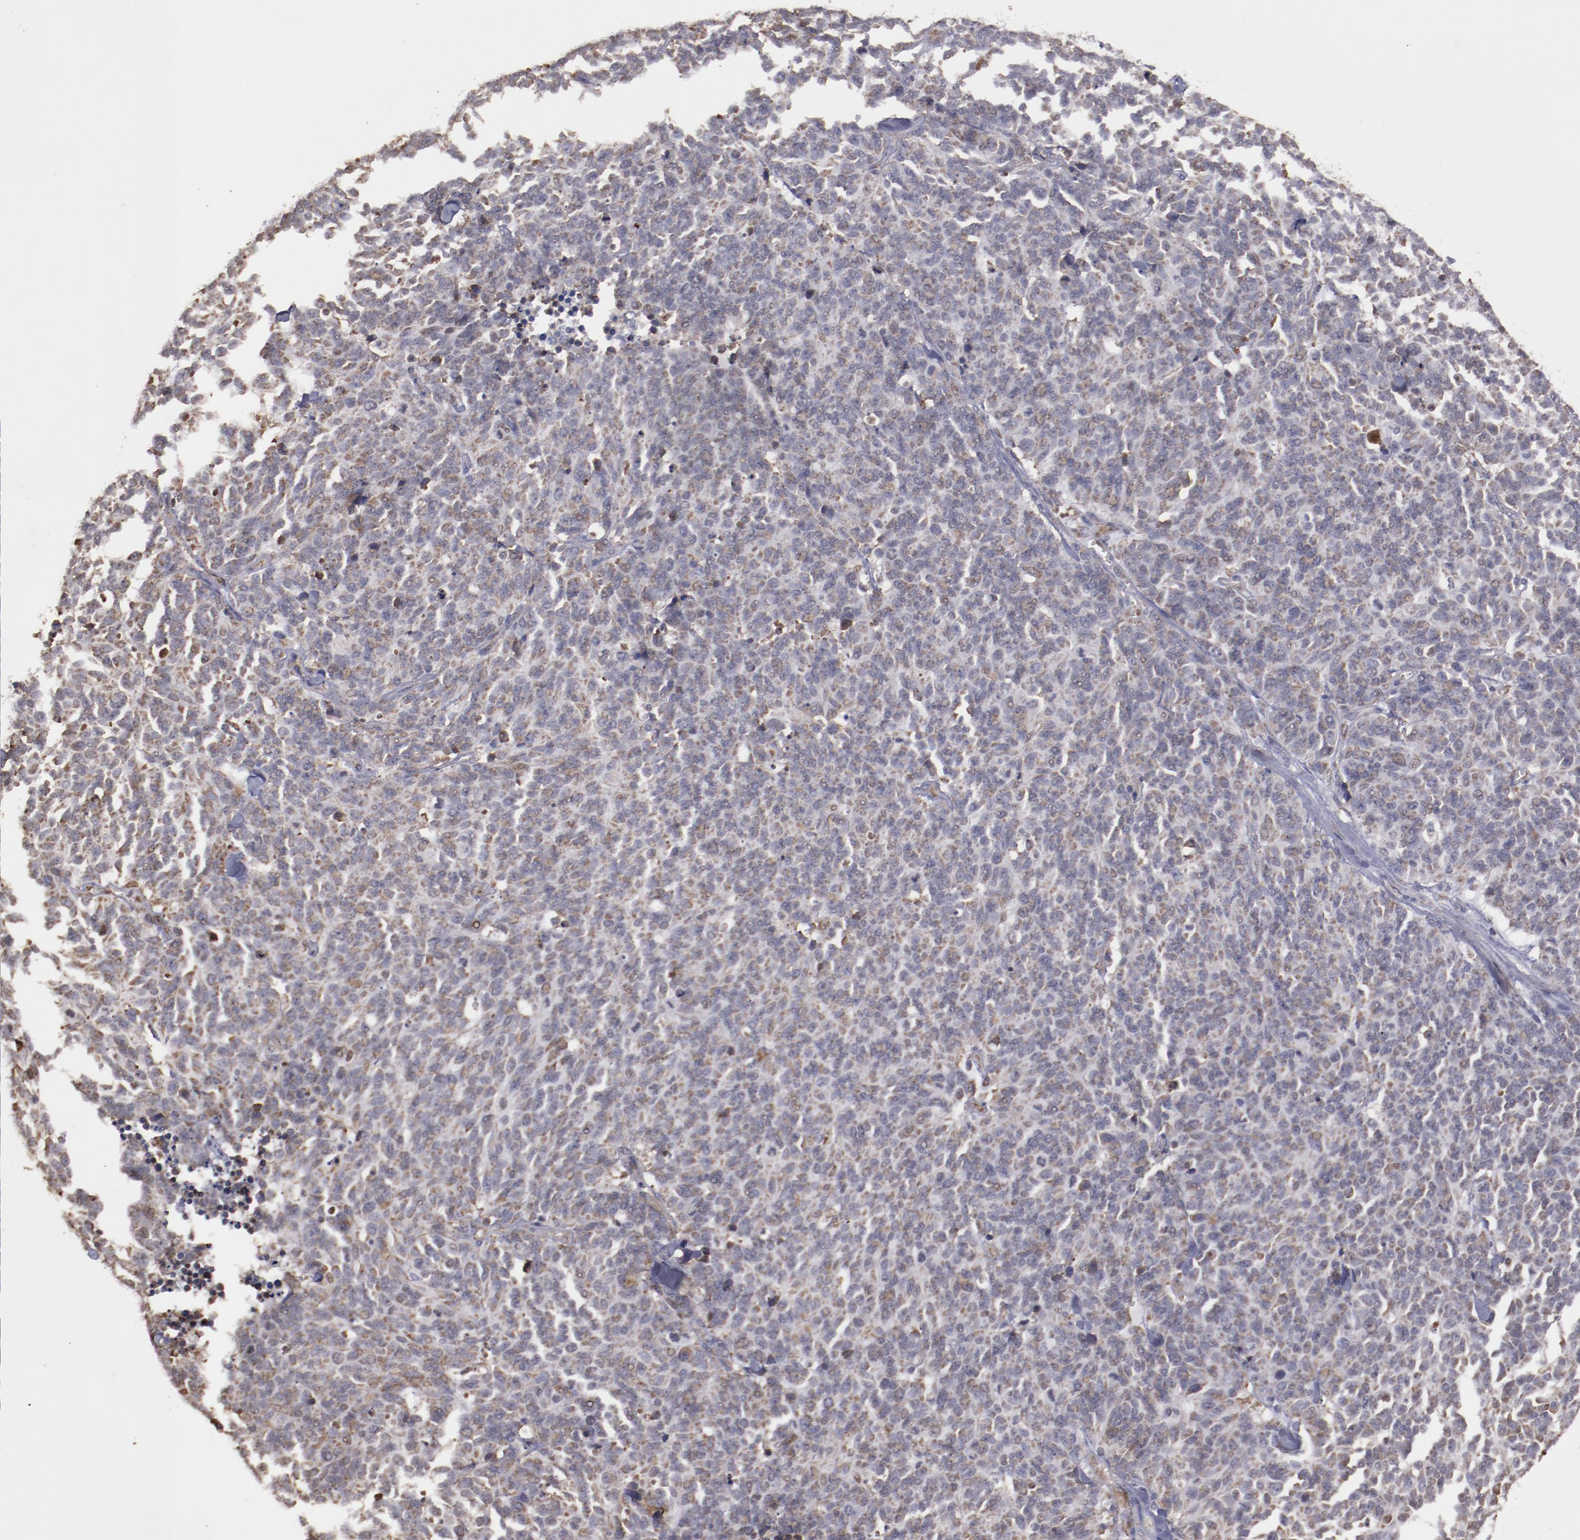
{"staining": {"intensity": "moderate", "quantity": "25%-75%", "location": "cytoplasmic/membranous"}, "tissue": "lung cancer", "cell_type": "Tumor cells", "image_type": "cancer", "snomed": [{"axis": "morphology", "description": "Neoplasm, malignant, NOS"}, {"axis": "topography", "description": "Lung"}], "caption": "DAB (3,3'-diaminobenzidine) immunohistochemical staining of malignant neoplasm (lung) demonstrates moderate cytoplasmic/membranous protein staining in approximately 25%-75% of tumor cells. The protein of interest is shown in brown color, while the nuclei are stained blue.", "gene": "RPS4Y1", "patient": {"sex": "female", "age": 58}}